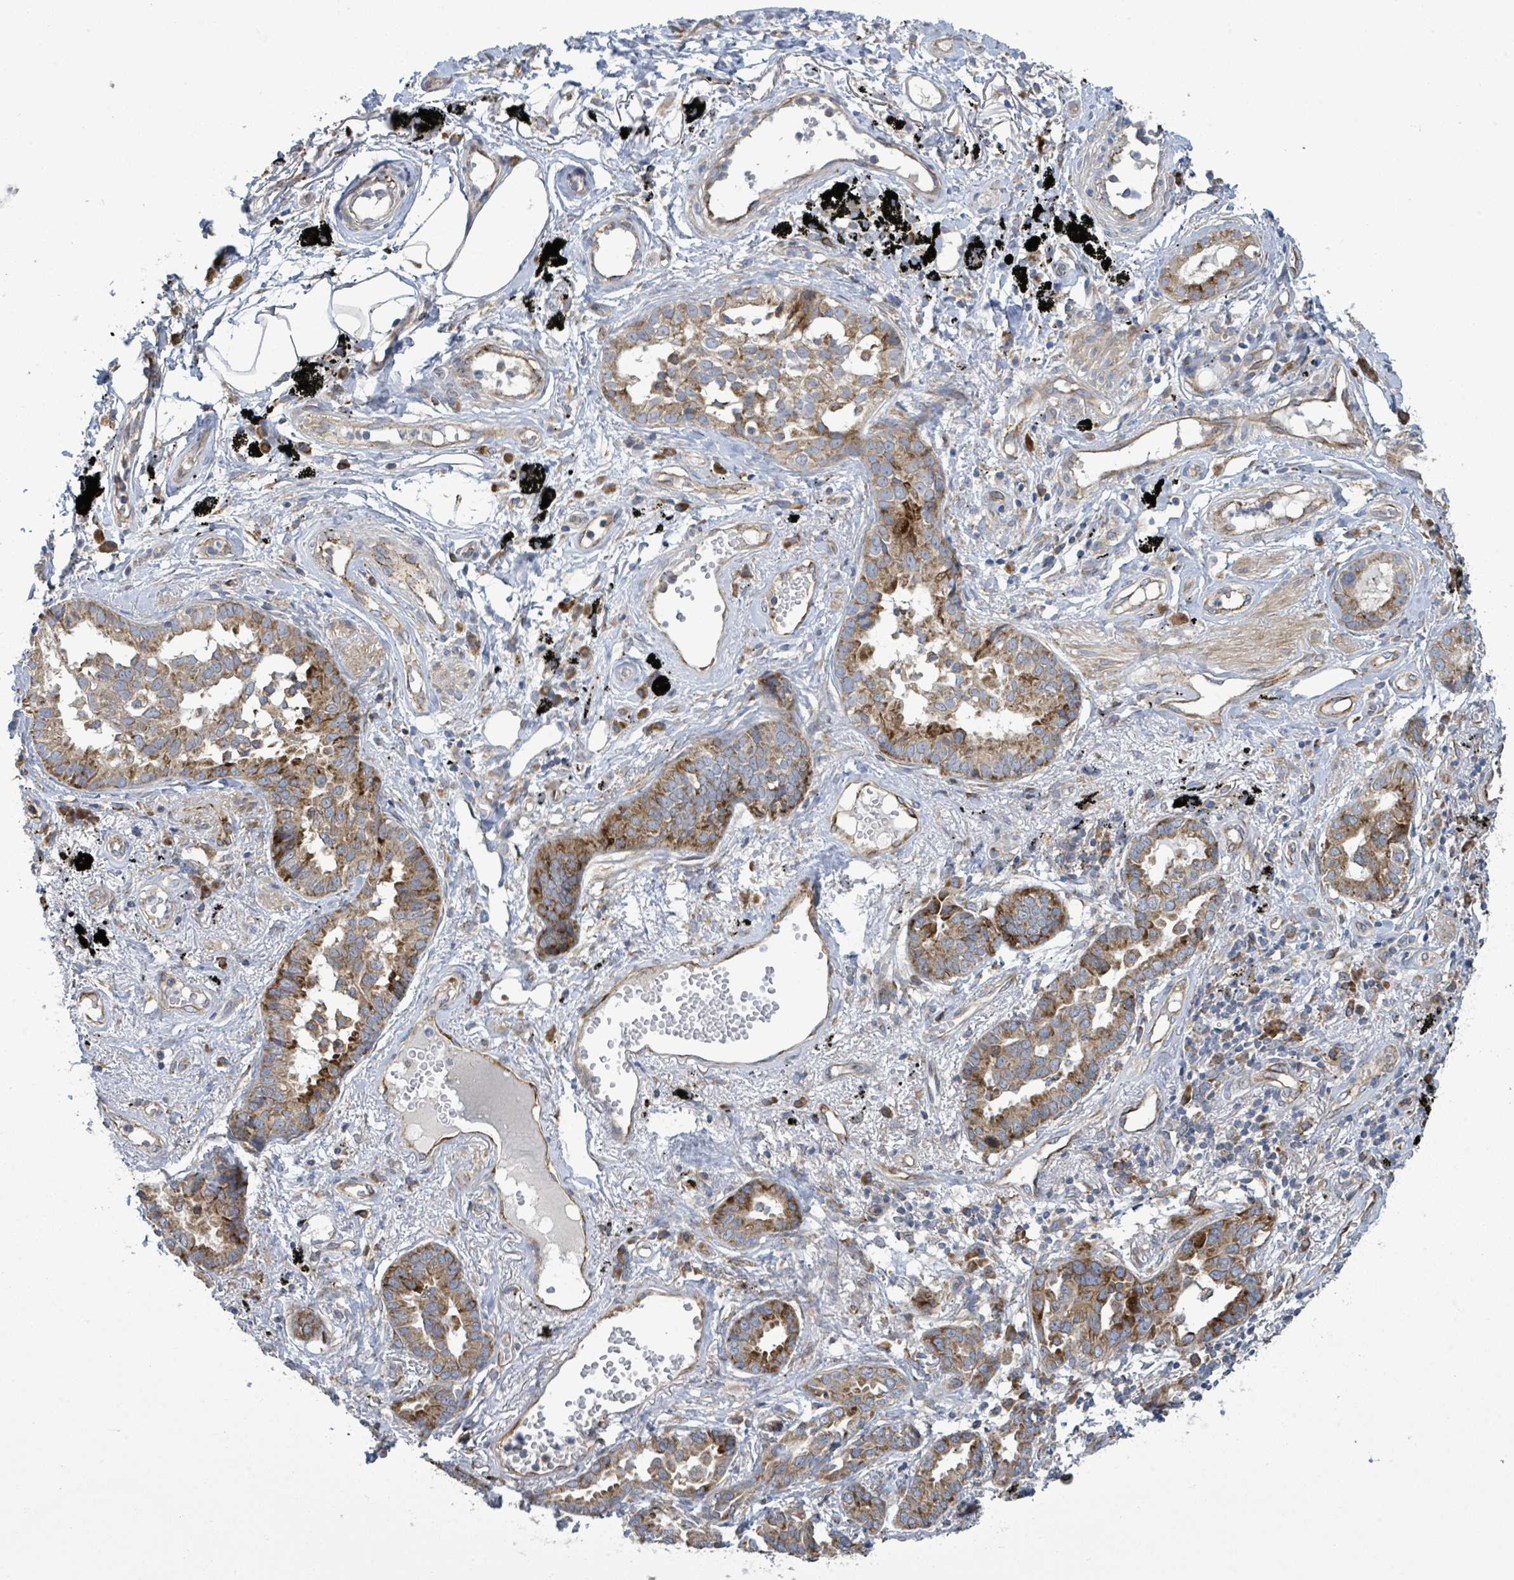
{"staining": {"intensity": "moderate", "quantity": "25%-75%", "location": "cytoplasmic/membranous"}, "tissue": "lung cancer", "cell_type": "Tumor cells", "image_type": "cancer", "snomed": [{"axis": "morphology", "description": "Adenocarcinoma, NOS"}, {"axis": "topography", "description": "Lung"}], "caption": "IHC of human lung adenocarcinoma demonstrates medium levels of moderate cytoplasmic/membranous staining in about 25%-75% of tumor cells.", "gene": "NOMO1", "patient": {"sex": "male", "age": 67}}